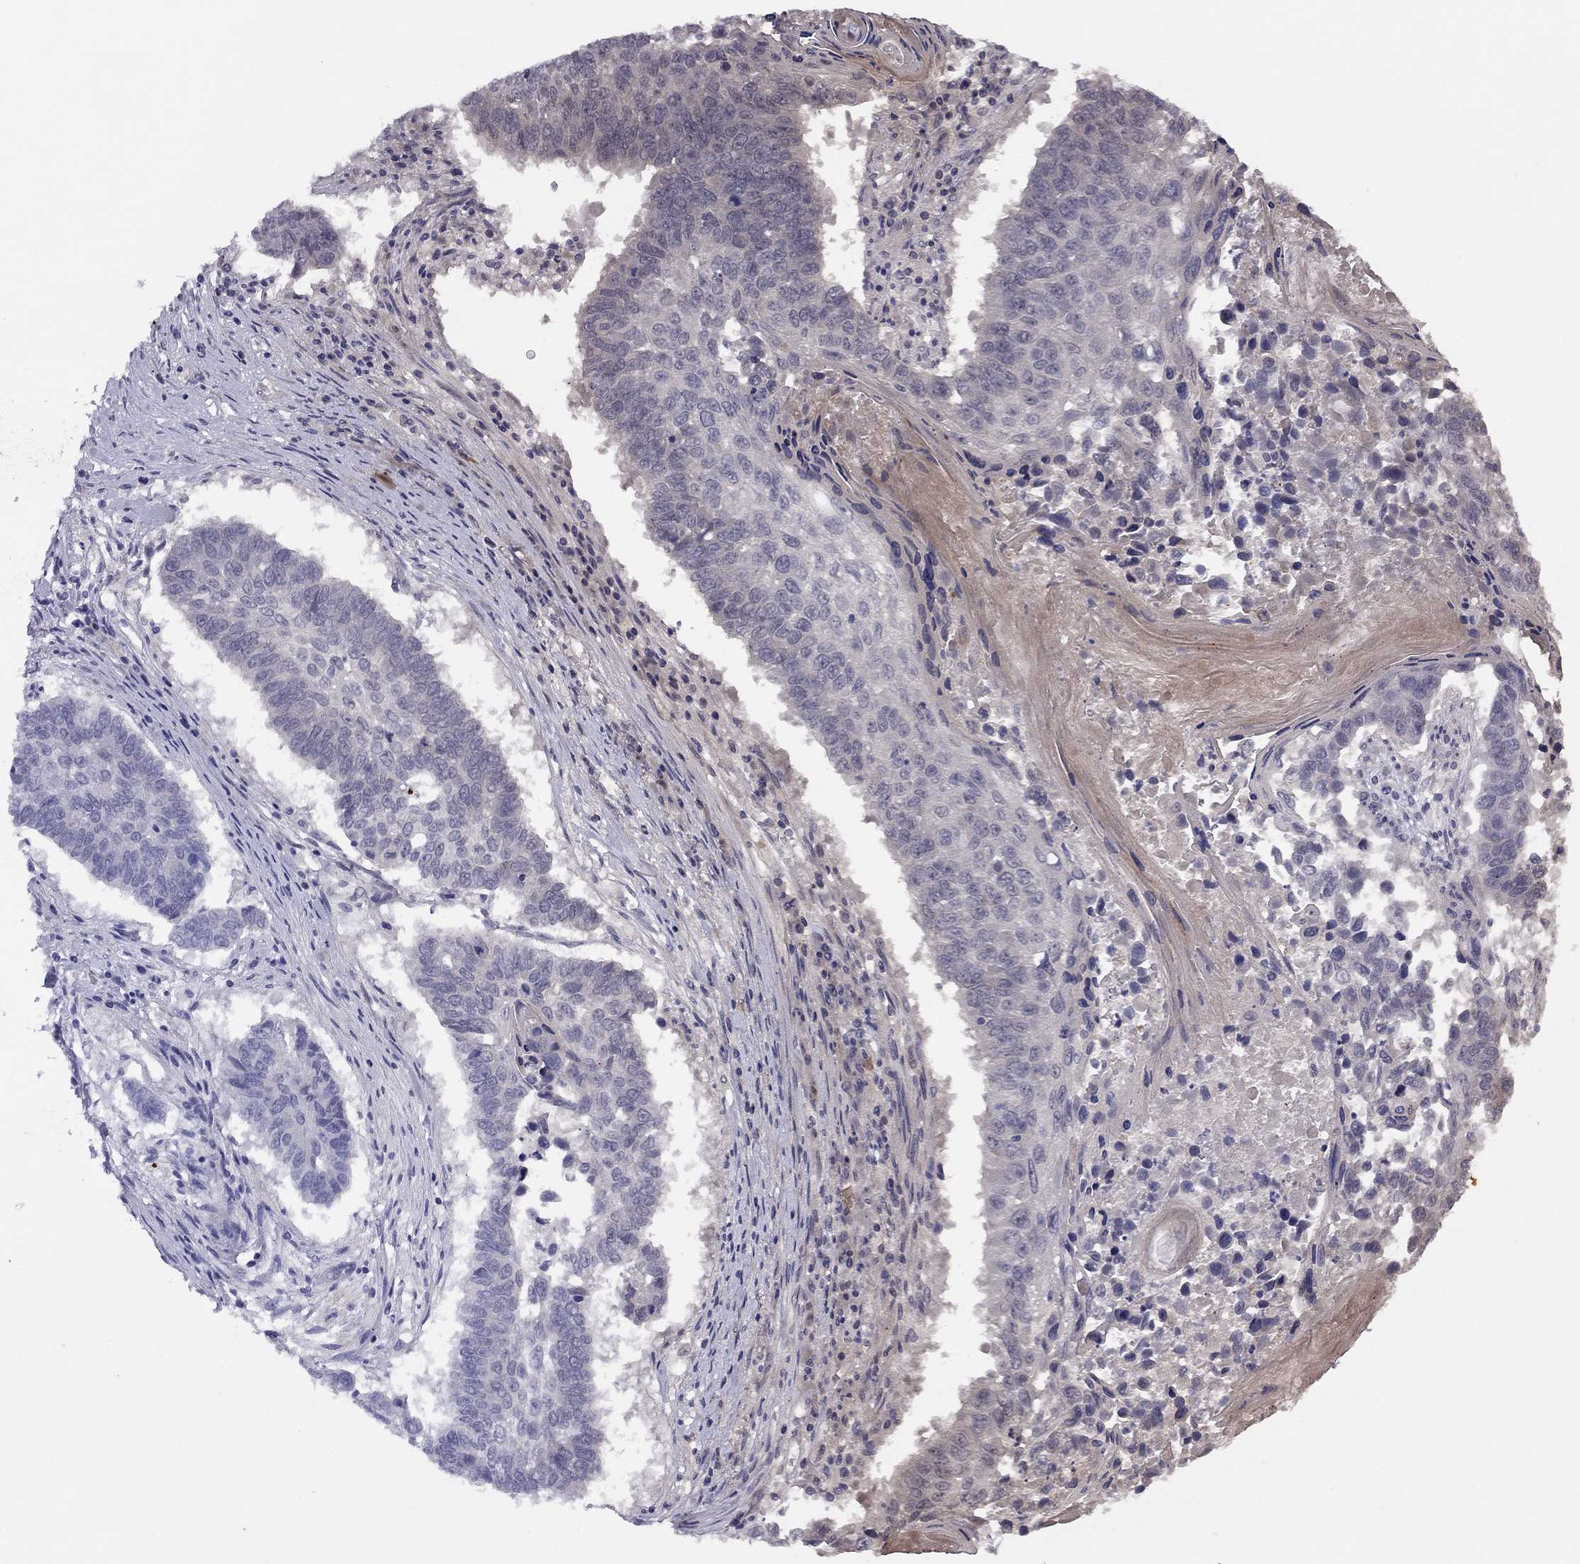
{"staining": {"intensity": "negative", "quantity": "none", "location": "none"}, "tissue": "lung cancer", "cell_type": "Tumor cells", "image_type": "cancer", "snomed": [{"axis": "morphology", "description": "Squamous cell carcinoma, NOS"}, {"axis": "topography", "description": "Lung"}], "caption": "This photomicrograph is of squamous cell carcinoma (lung) stained with IHC to label a protein in brown with the nuclei are counter-stained blue. There is no positivity in tumor cells. Brightfield microscopy of immunohistochemistry stained with DAB (3,3'-diaminobenzidine) (brown) and hematoxylin (blue), captured at high magnification.", "gene": "LRIT2", "patient": {"sex": "male", "age": 73}}